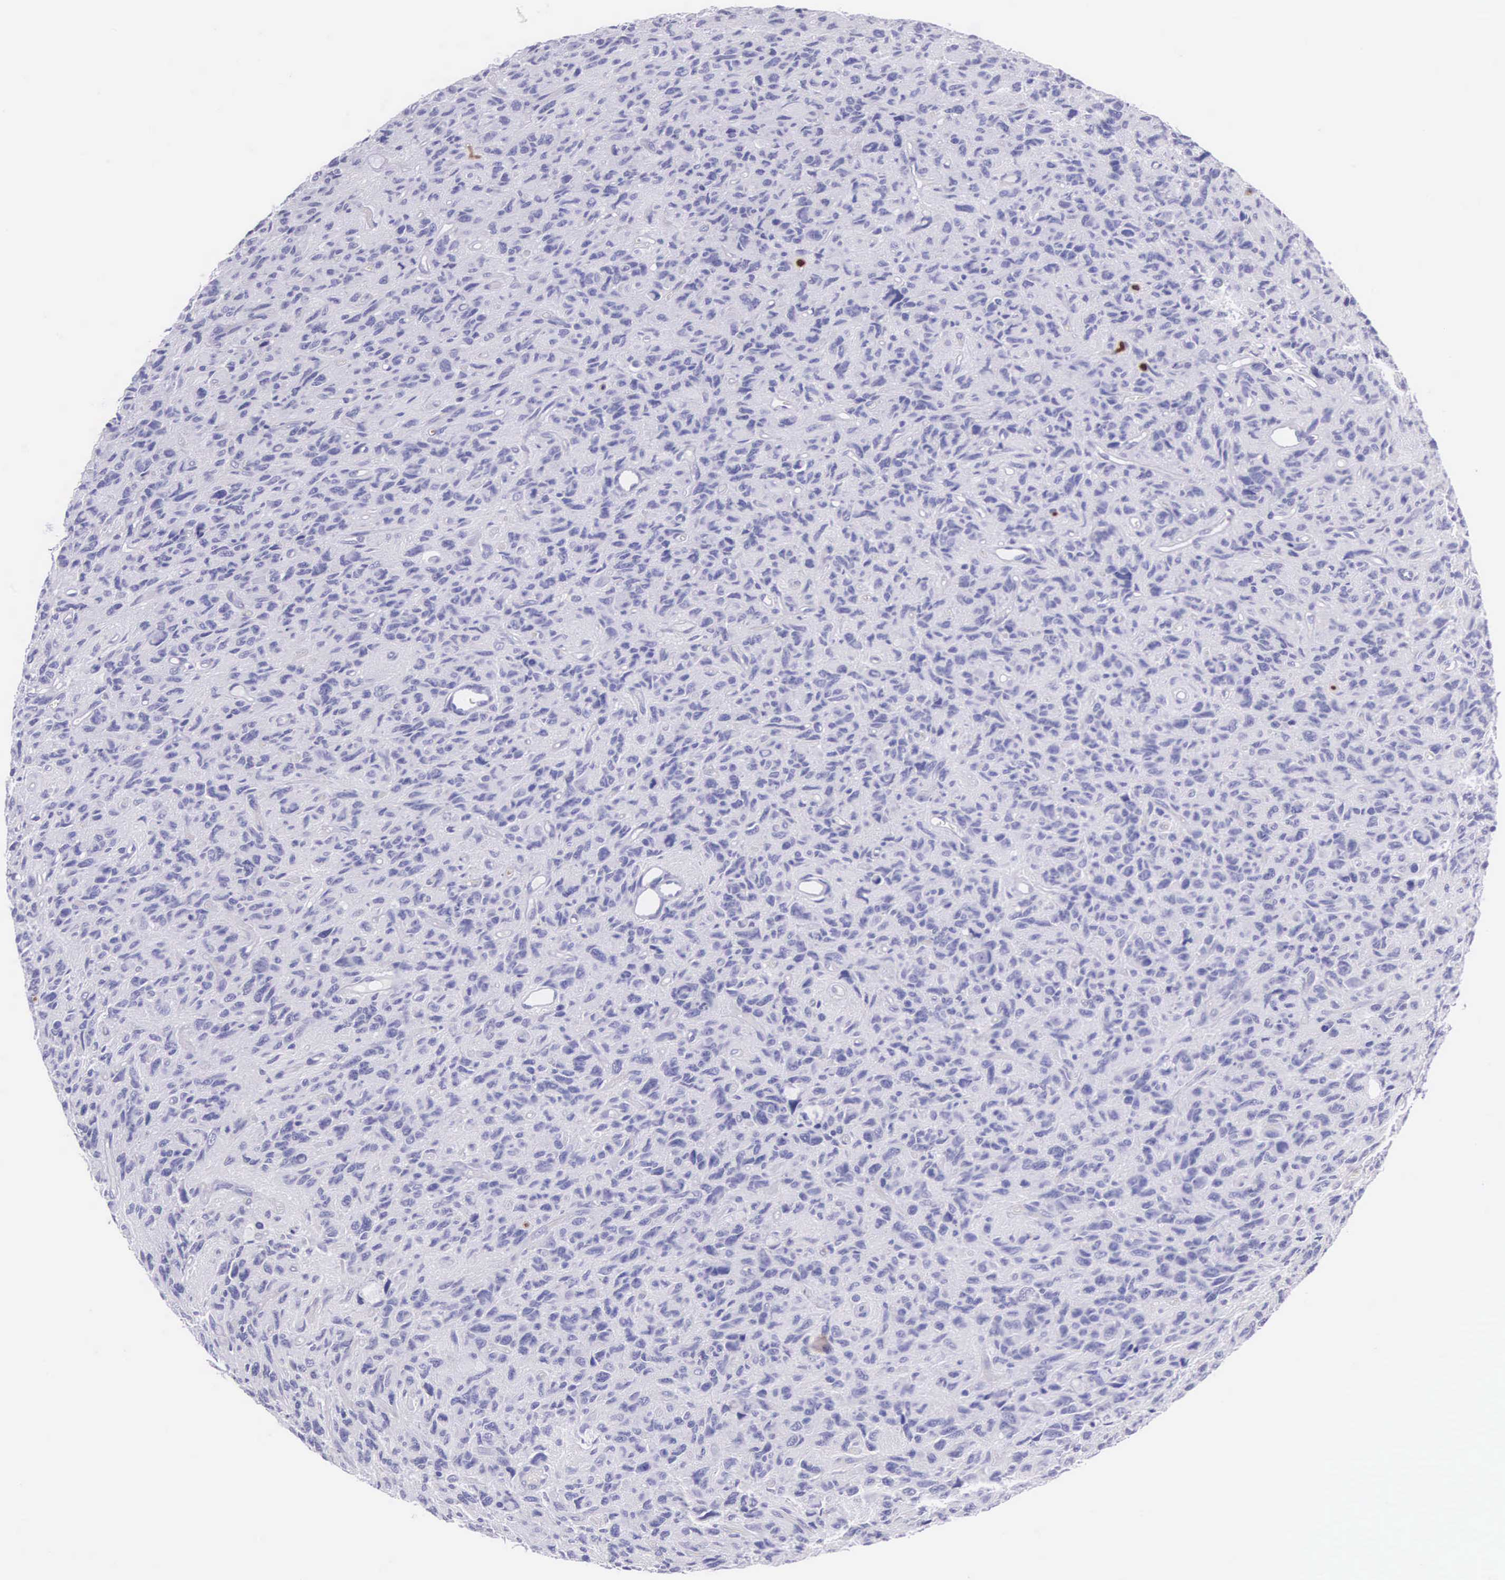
{"staining": {"intensity": "negative", "quantity": "none", "location": "none"}, "tissue": "glioma", "cell_type": "Tumor cells", "image_type": "cancer", "snomed": [{"axis": "morphology", "description": "Glioma, malignant, High grade"}, {"axis": "topography", "description": "Brain"}], "caption": "High magnification brightfield microscopy of glioma stained with DAB (3,3'-diaminobenzidine) (brown) and counterstained with hematoxylin (blue): tumor cells show no significant positivity.", "gene": "FCN1", "patient": {"sex": "female", "age": 60}}